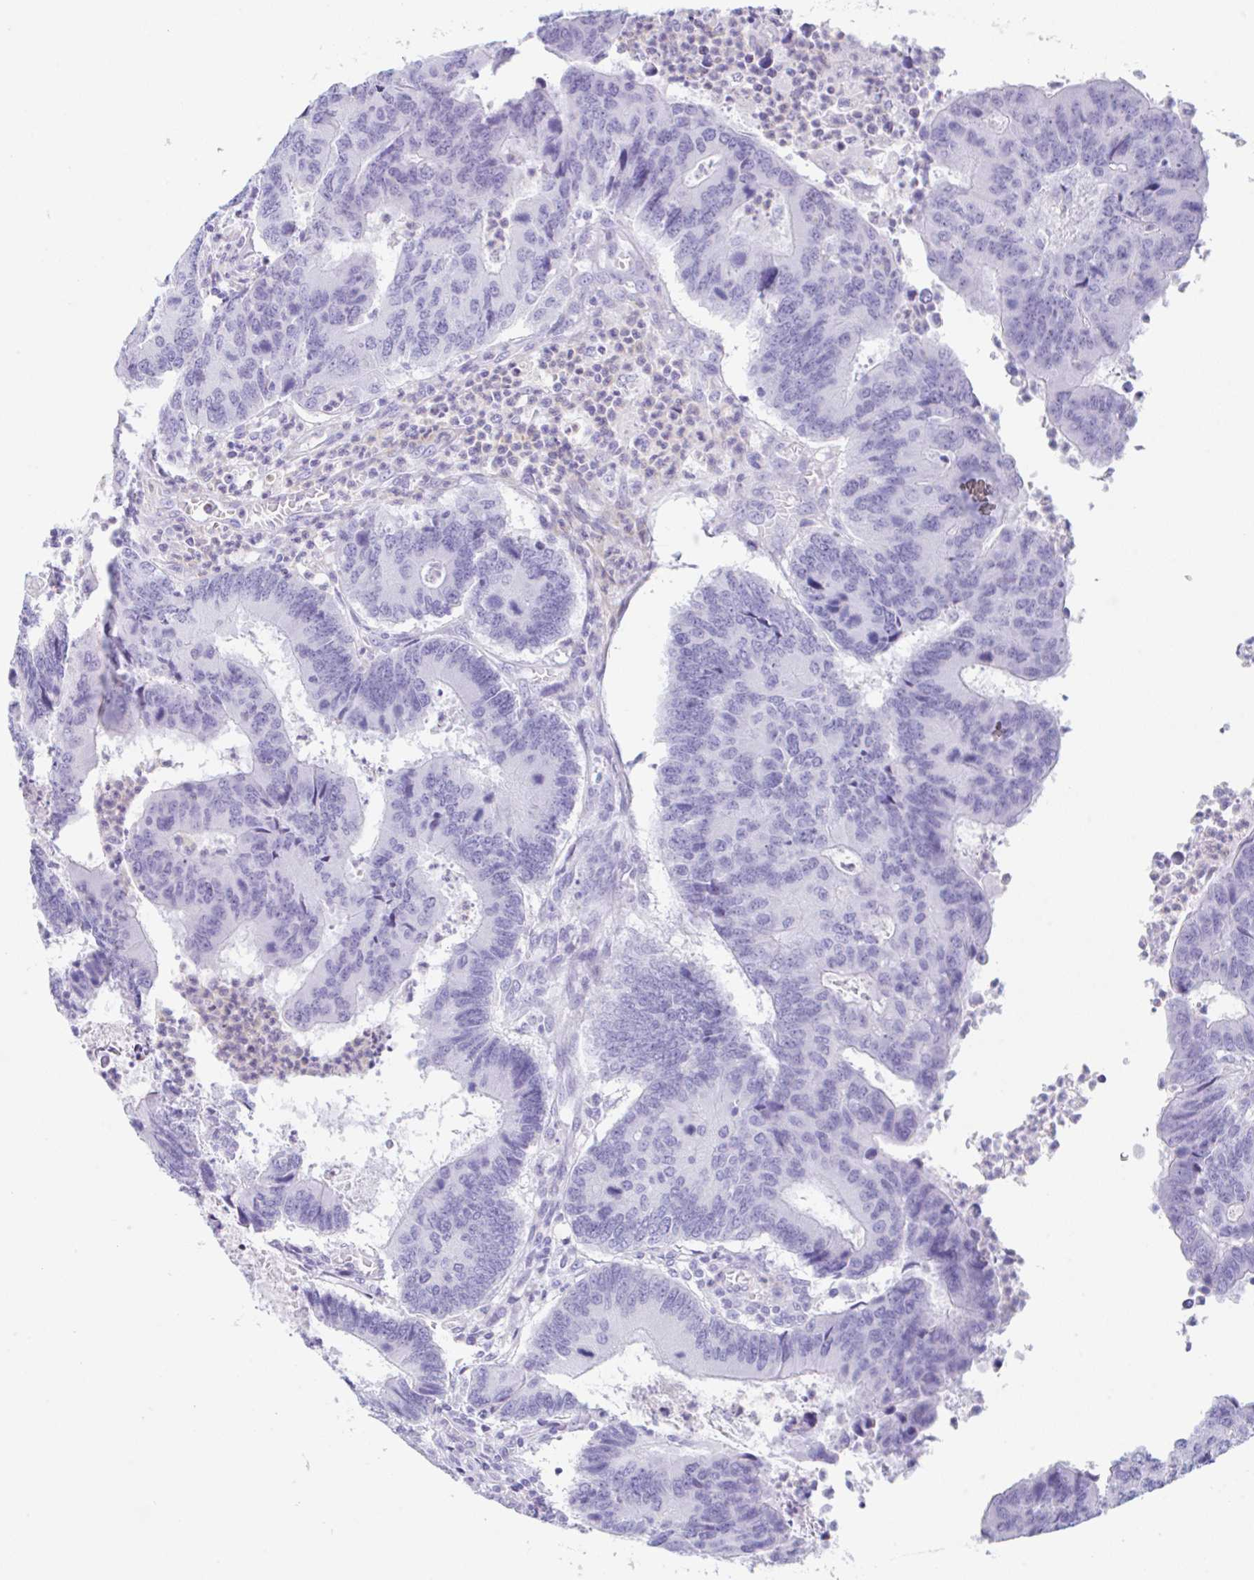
{"staining": {"intensity": "negative", "quantity": "none", "location": "none"}, "tissue": "colorectal cancer", "cell_type": "Tumor cells", "image_type": "cancer", "snomed": [{"axis": "morphology", "description": "Adenocarcinoma, NOS"}, {"axis": "topography", "description": "Colon"}], "caption": "Tumor cells are negative for brown protein staining in adenocarcinoma (colorectal). Nuclei are stained in blue.", "gene": "TAS2R41", "patient": {"sex": "female", "age": 67}}